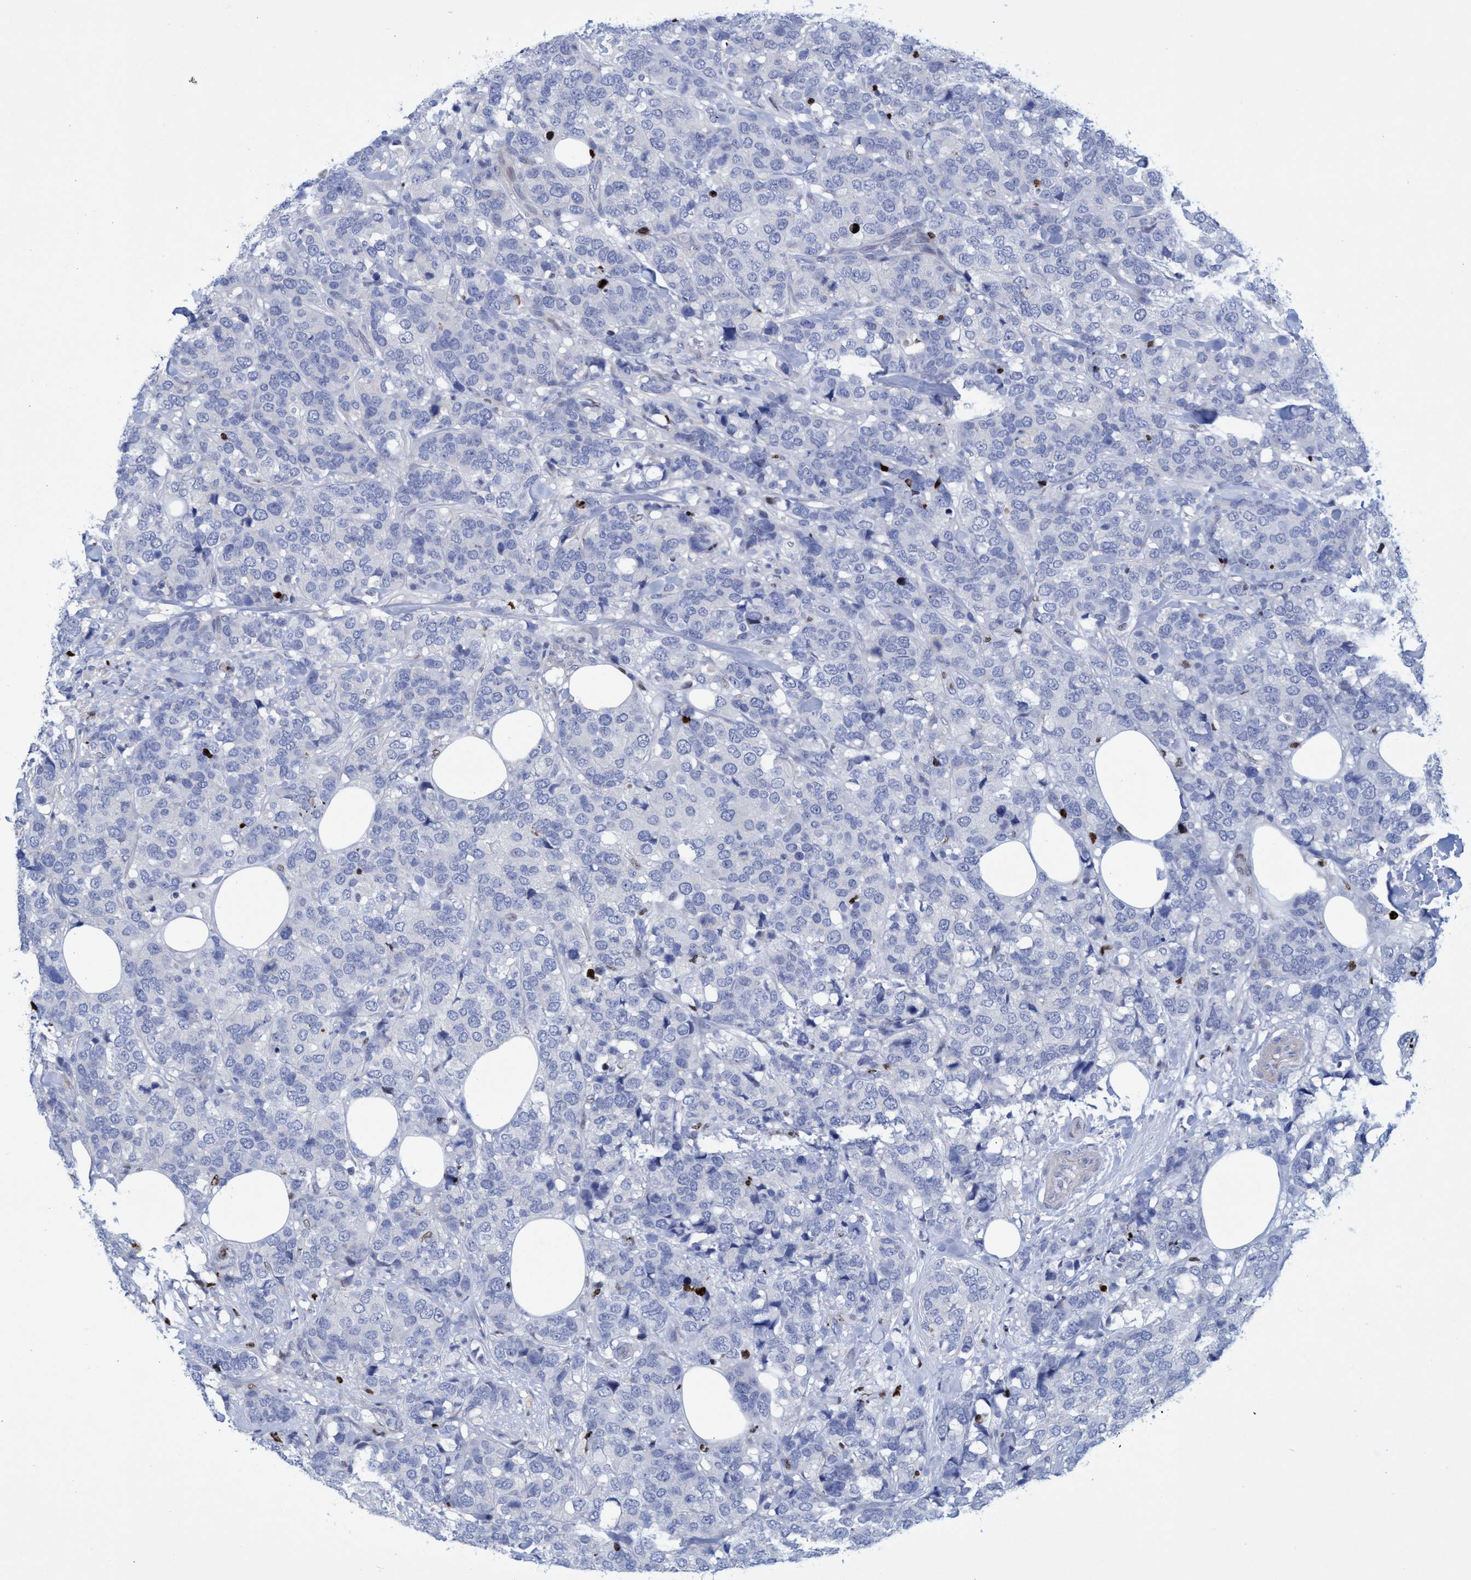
{"staining": {"intensity": "negative", "quantity": "none", "location": "none"}, "tissue": "breast cancer", "cell_type": "Tumor cells", "image_type": "cancer", "snomed": [{"axis": "morphology", "description": "Lobular carcinoma"}, {"axis": "topography", "description": "Breast"}], "caption": "Immunohistochemistry (IHC) image of neoplastic tissue: human breast cancer (lobular carcinoma) stained with DAB (3,3'-diaminobenzidine) exhibits no significant protein expression in tumor cells.", "gene": "R3HCC1", "patient": {"sex": "female", "age": 59}}